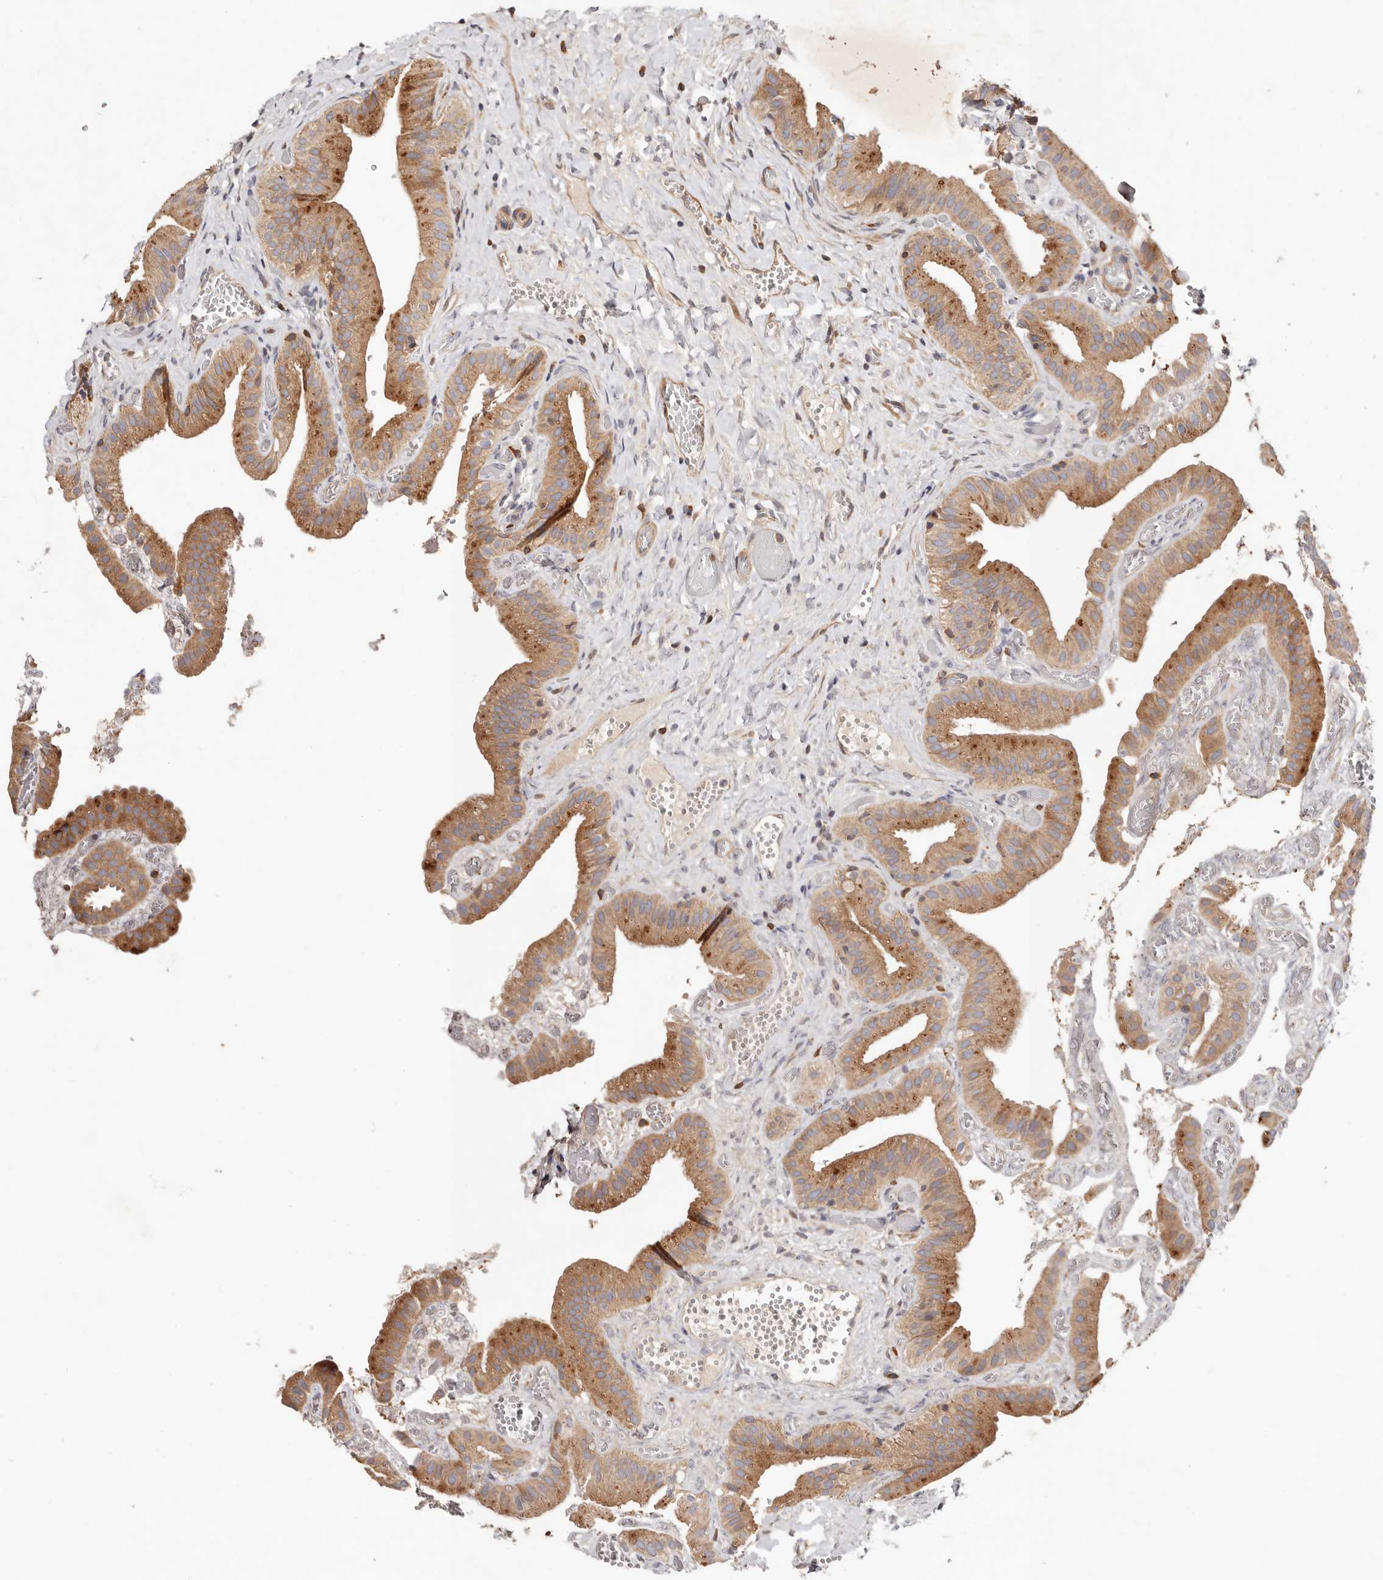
{"staining": {"intensity": "moderate", "quantity": ">75%", "location": "cytoplasmic/membranous"}, "tissue": "gallbladder", "cell_type": "Glandular cells", "image_type": "normal", "snomed": [{"axis": "morphology", "description": "Normal tissue, NOS"}, {"axis": "topography", "description": "Gallbladder"}], "caption": "This is a histology image of IHC staining of benign gallbladder, which shows moderate staining in the cytoplasmic/membranous of glandular cells.", "gene": "MACF1", "patient": {"sex": "female", "age": 64}}